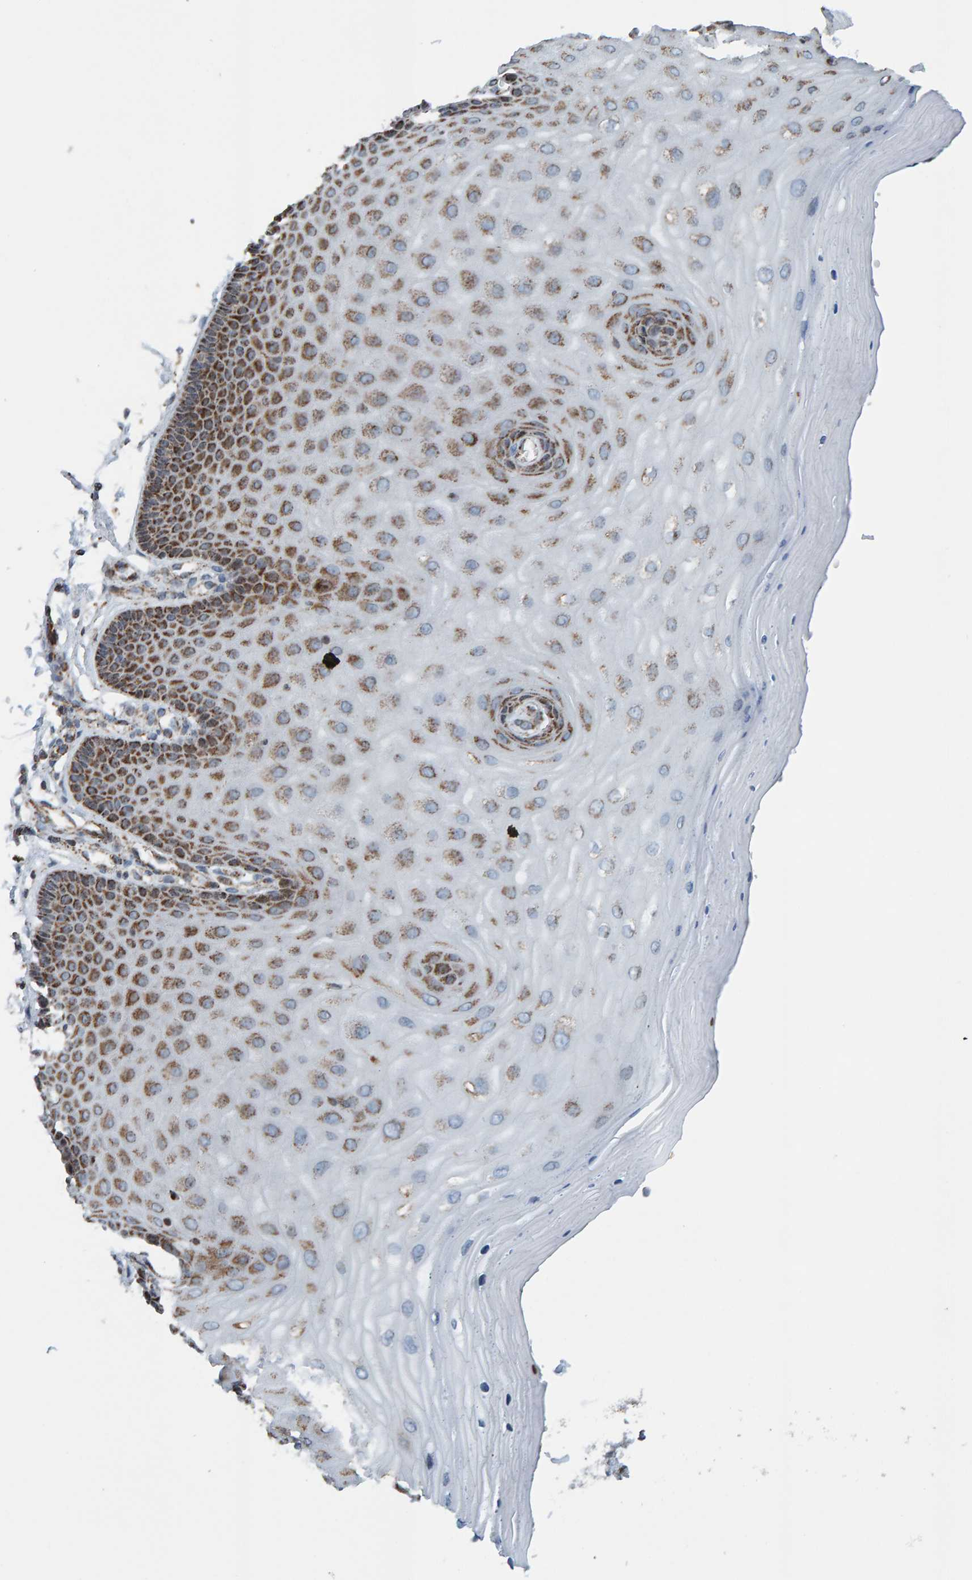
{"staining": {"intensity": "moderate", "quantity": ">75%", "location": "cytoplasmic/membranous"}, "tissue": "cervix", "cell_type": "Squamous epithelial cells", "image_type": "normal", "snomed": [{"axis": "morphology", "description": "Normal tissue, NOS"}, {"axis": "topography", "description": "Cervix"}], "caption": "A photomicrograph of human cervix stained for a protein shows moderate cytoplasmic/membranous brown staining in squamous epithelial cells. The staining was performed using DAB to visualize the protein expression in brown, while the nuclei were stained in blue with hematoxylin (Magnification: 20x).", "gene": "ZNF48", "patient": {"sex": "female", "age": 55}}